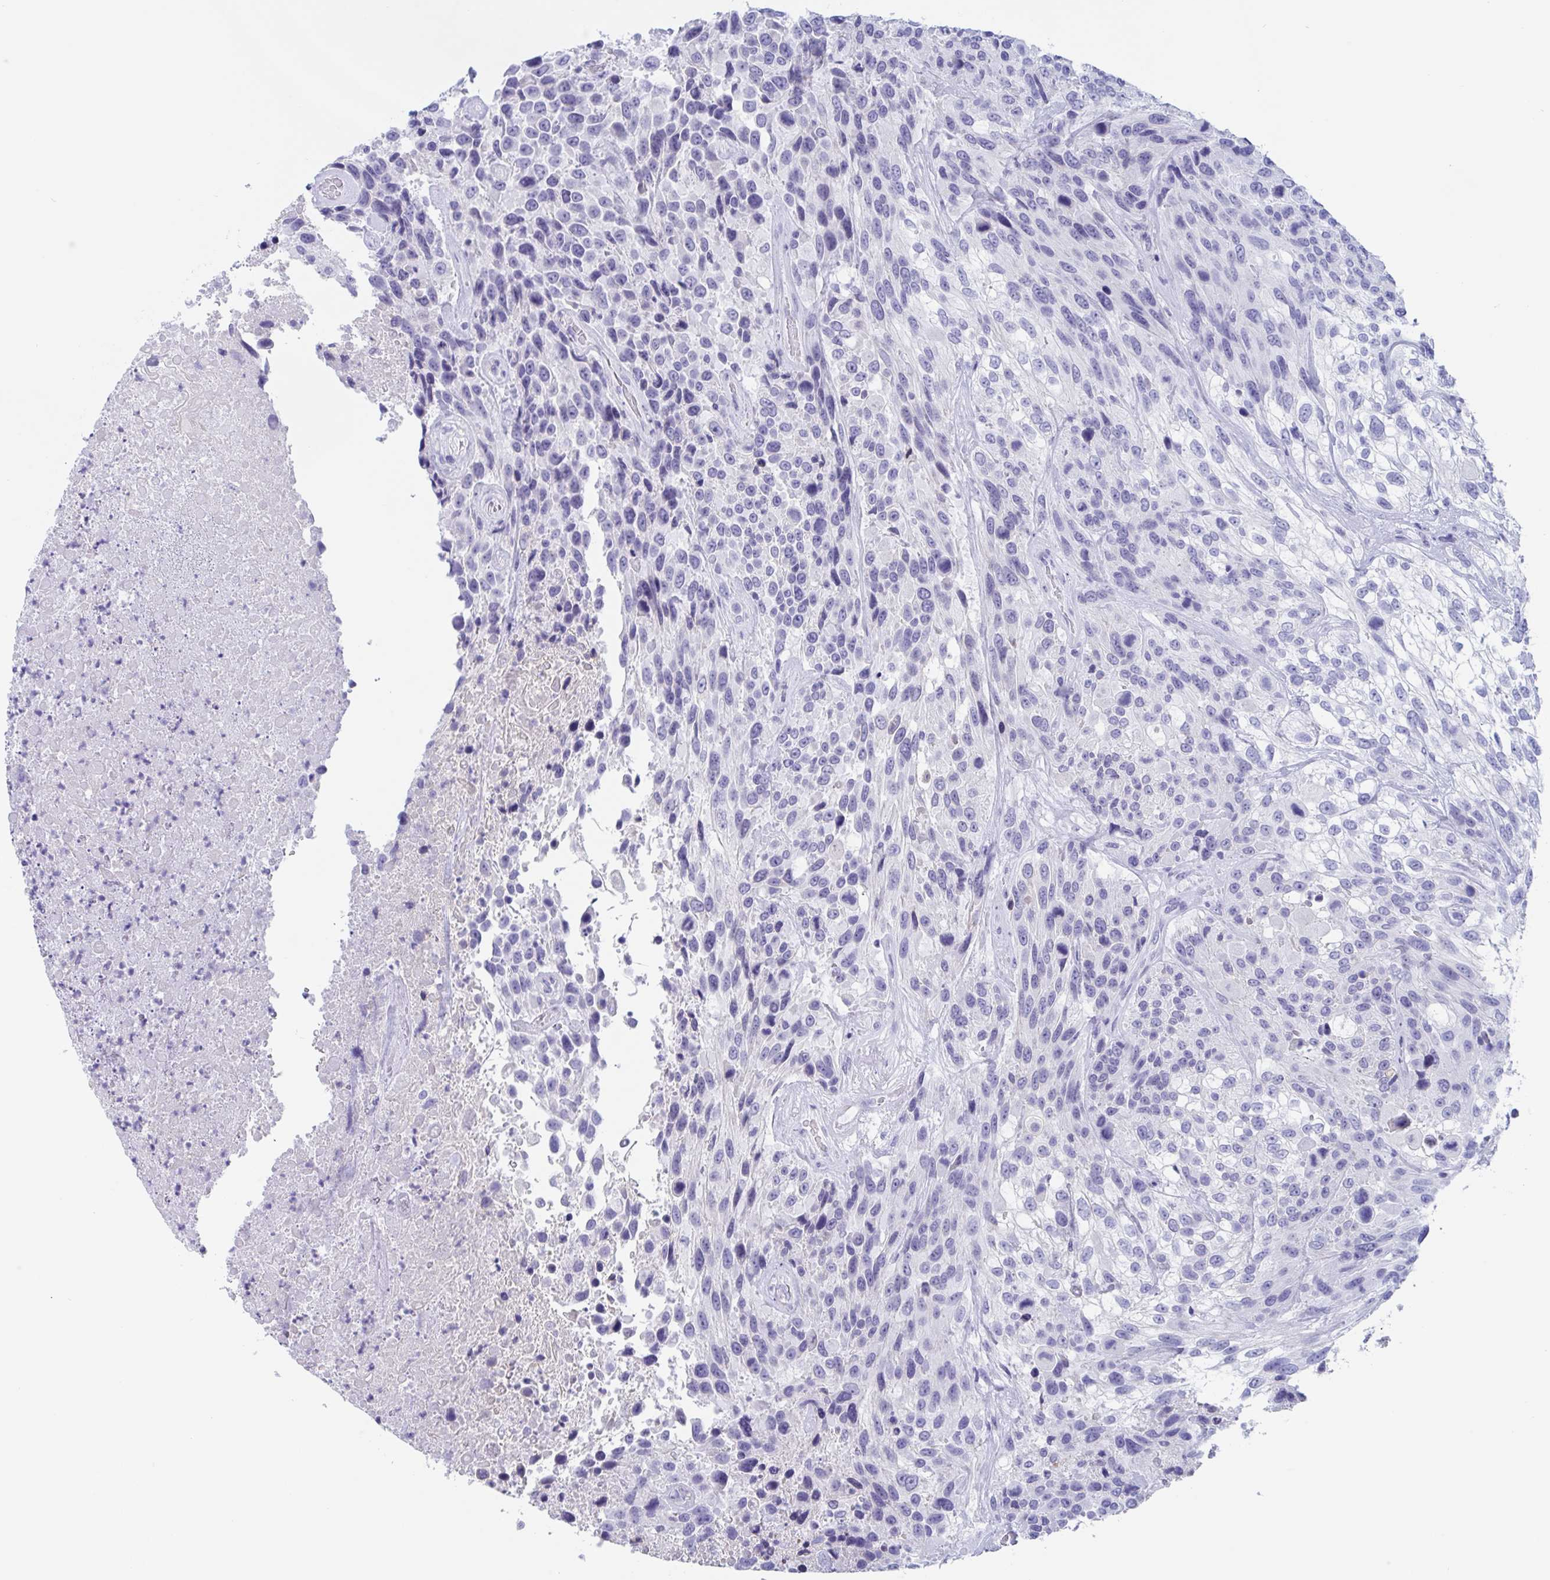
{"staining": {"intensity": "negative", "quantity": "none", "location": "none"}, "tissue": "urothelial cancer", "cell_type": "Tumor cells", "image_type": "cancer", "snomed": [{"axis": "morphology", "description": "Urothelial carcinoma, High grade"}, {"axis": "topography", "description": "Urinary bladder"}], "caption": "Immunohistochemistry micrograph of neoplastic tissue: human urothelial cancer stained with DAB shows no significant protein expression in tumor cells.", "gene": "CDX4", "patient": {"sex": "female", "age": 70}}